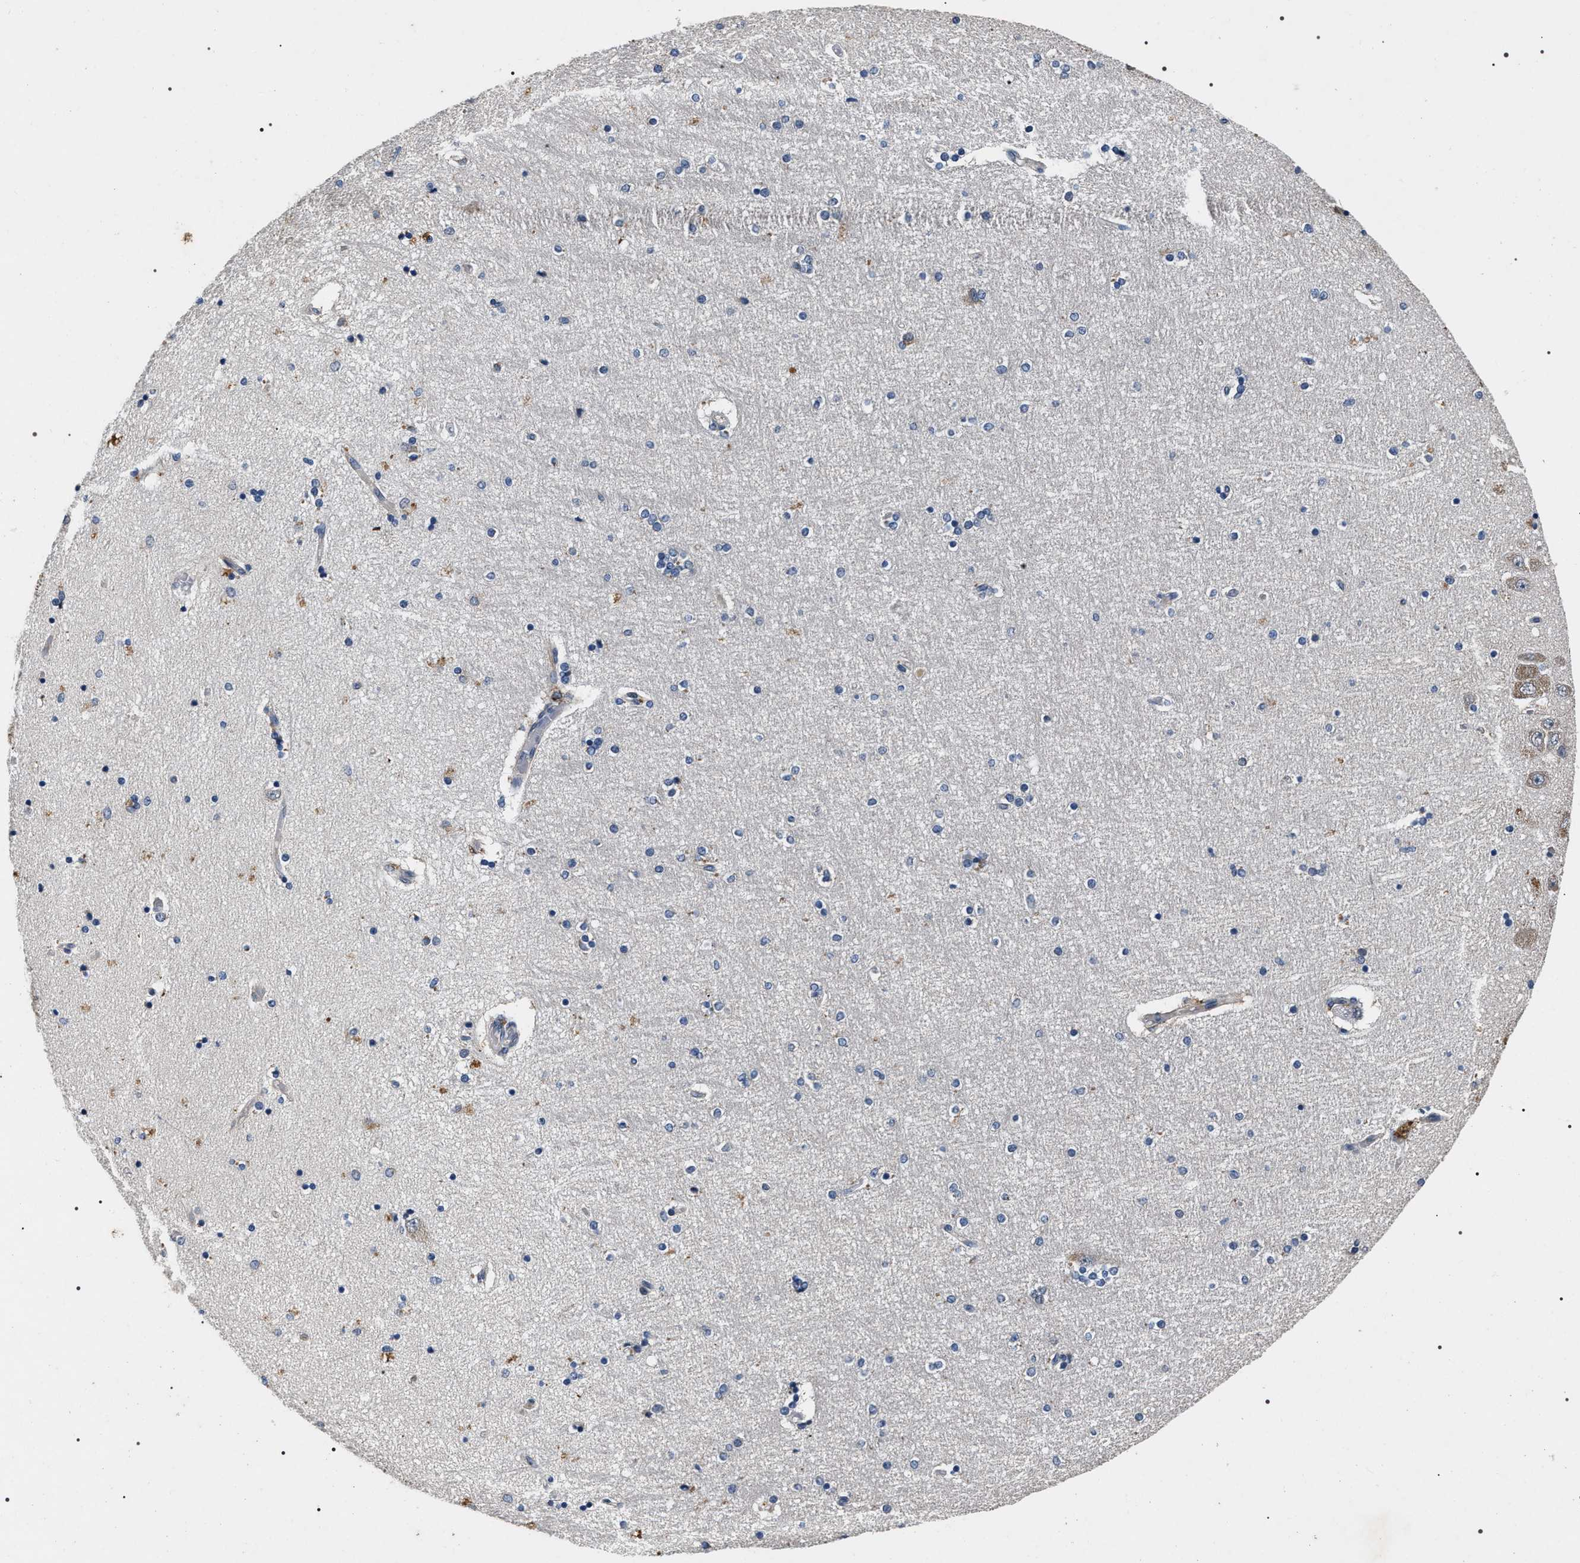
{"staining": {"intensity": "moderate", "quantity": "<25%", "location": "cytoplasmic/membranous"}, "tissue": "hippocampus", "cell_type": "Glial cells", "image_type": "normal", "snomed": [{"axis": "morphology", "description": "Normal tissue, NOS"}, {"axis": "topography", "description": "Hippocampus"}], "caption": "Benign hippocampus demonstrates moderate cytoplasmic/membranous positivity in approximately <25% of glial cells.", "gene": "IFT81", "patient": {"sex": "female", "age": 54}}